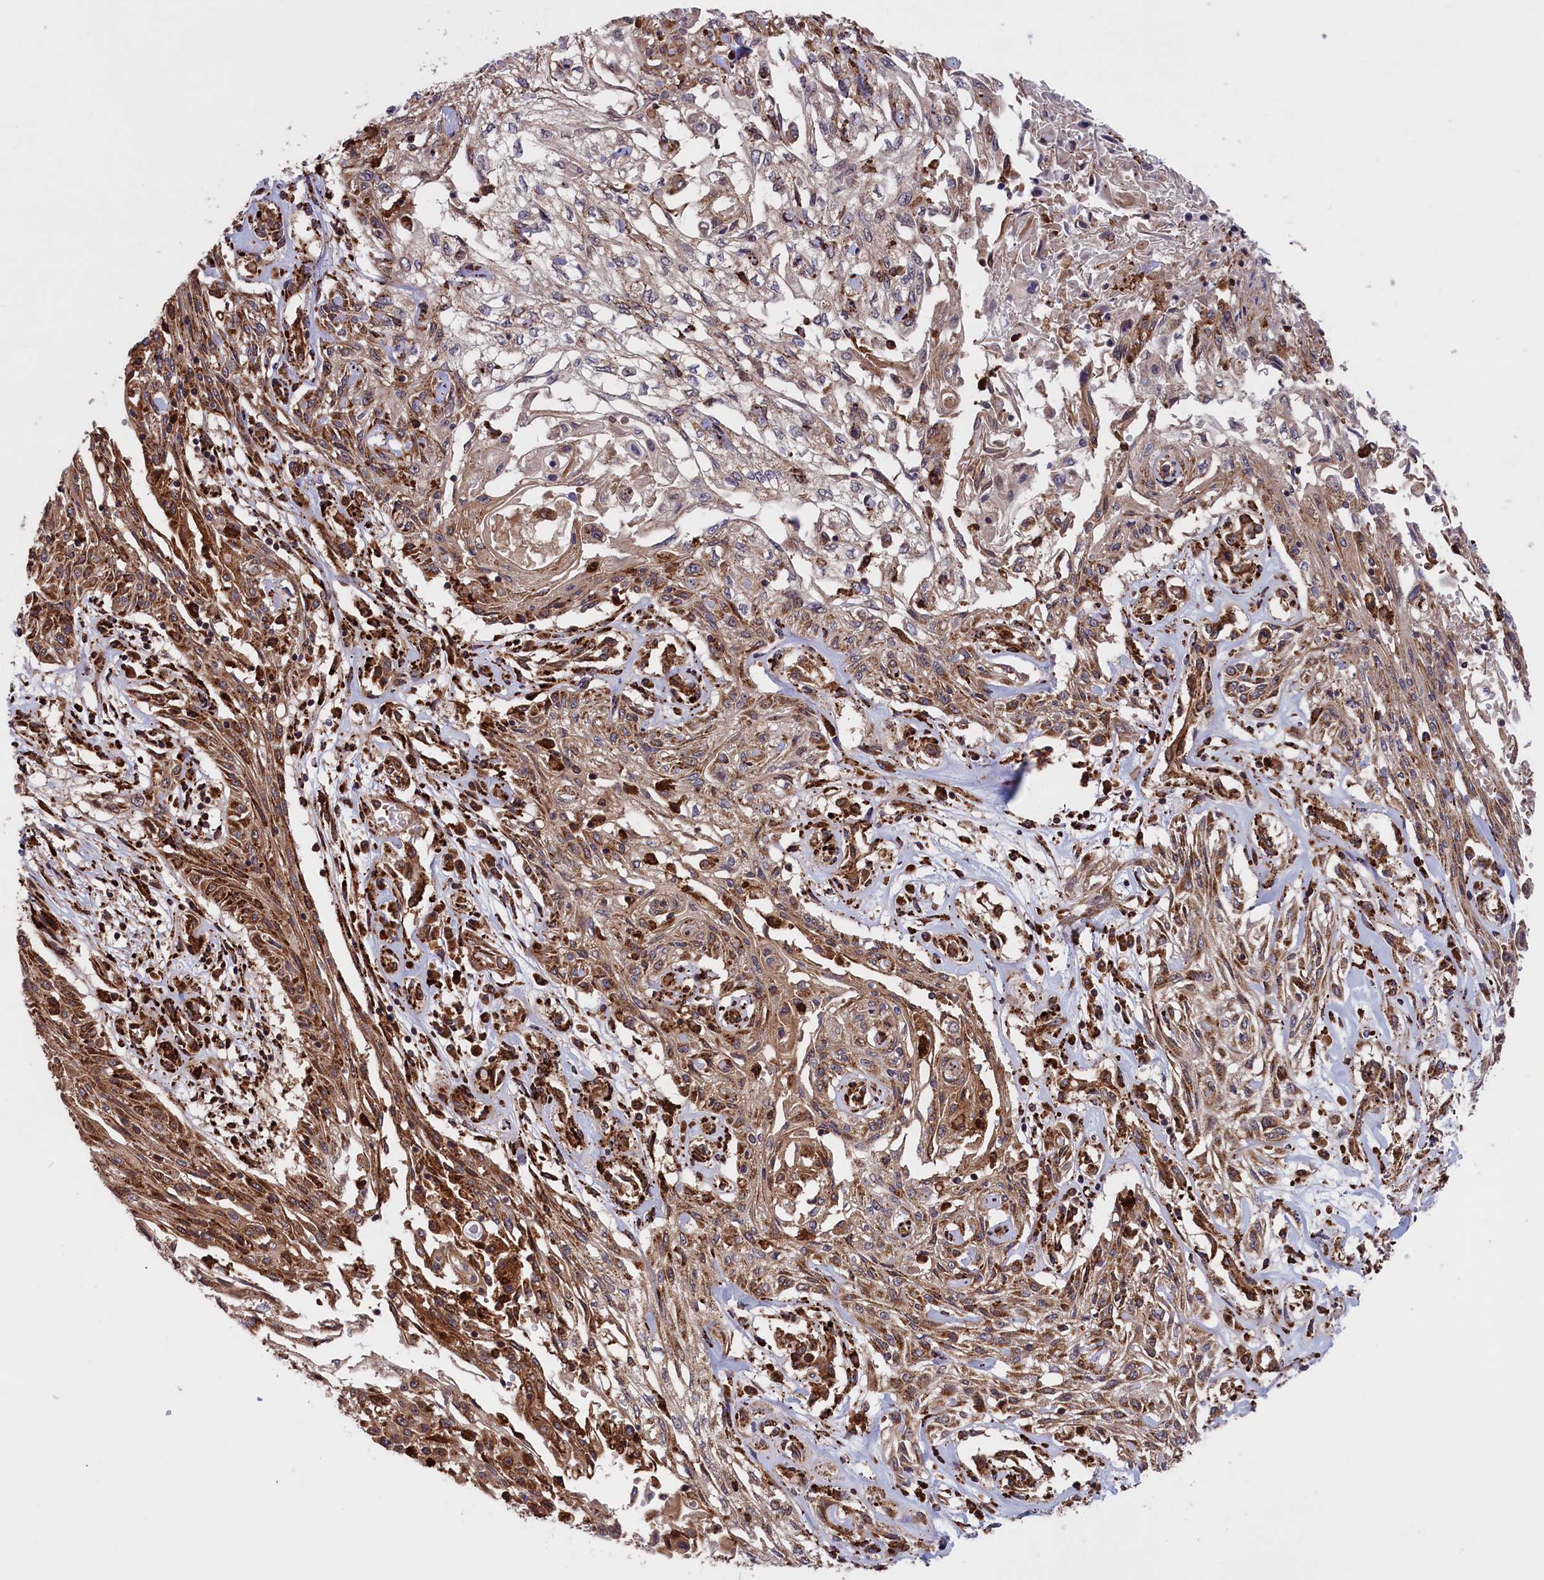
{"staining": {"intensity": "moderate", "quantity": "25%-75%", "location": "cytoplasmic/membranous"}, "tissue": "skin cancer", "cell_type": "Tumor cells", "image_type": "cancer", "snomed": [{"axis": "morphology", "description": "Squamous cell carcinoma, NOS"}, {"axis": "morphology", "description": "Squamous cell carcinoma, metastatic, NOS"}, {"axis": "topography", "description": "Skin"}, {"axis": "topography", "description": "Lymph node"}], "caption": "Protein expression analysis of human skin squamous cell carcinoma reveals moderate cytoplasmic/membranous positivity in about 25%-75% of tumor cells.", "gene": "PLA2G4C", "patient": {"sex": "male", "age": 75}}